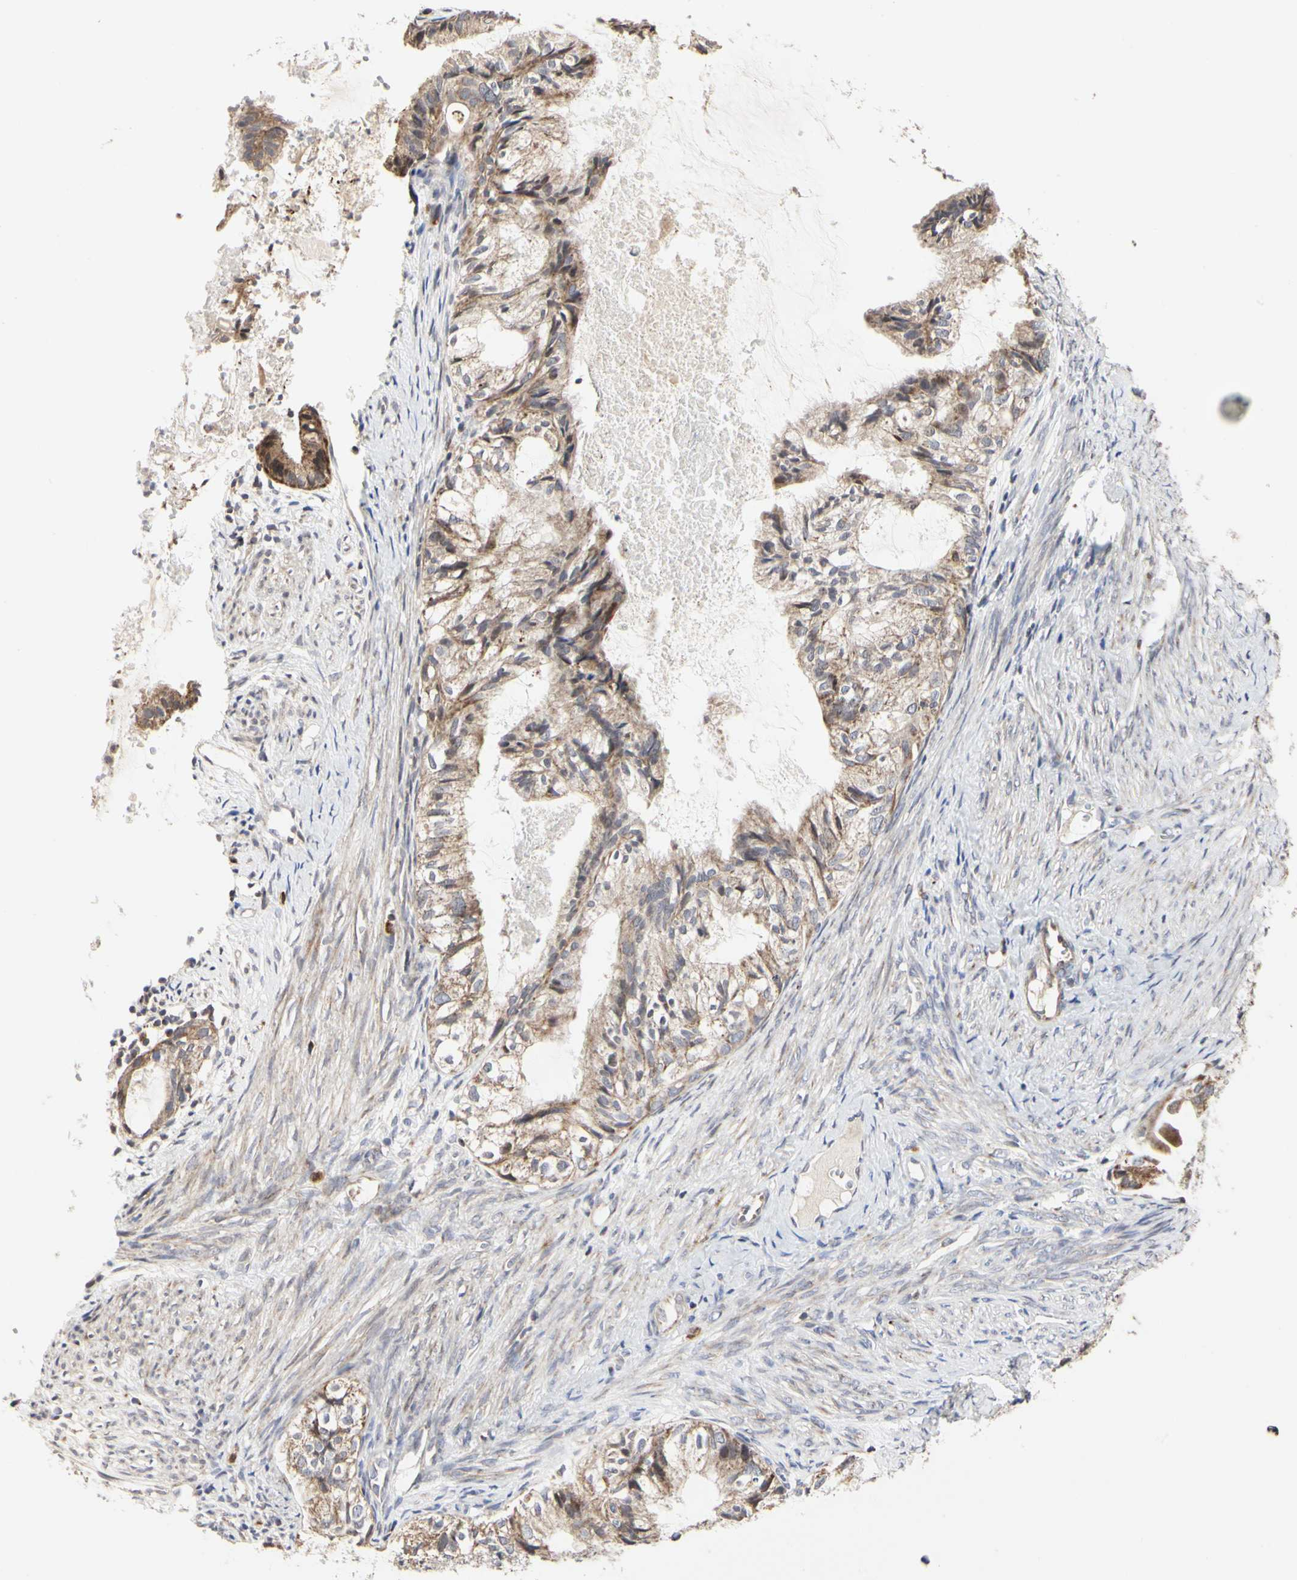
{"staining": {"intensity": "moderate", "quantity": ">75%", "location": "cytoplasmic/membranous"}, "tissue": "cervical cancer", "cell_type": "Tumor cells", "image_type": "cancer", "snomed": [{"axis": "morphology", "description": "Normal tissue, NOS"}, {"axis": "morphology", "description": "Adenocarcinoma, NOS"}, {"axis": "topography", "description": "Cervix"}, {"axis": "topography", "description": "Endometrium"}], "caption": "Moderate cytoplasmic/membranous positivity for a protein is present in about >75% of tumor cells of cervical cancer using immunohistochemistry.", "gene": "TSKU", "patient": {"sex": "female", "age": 86}}